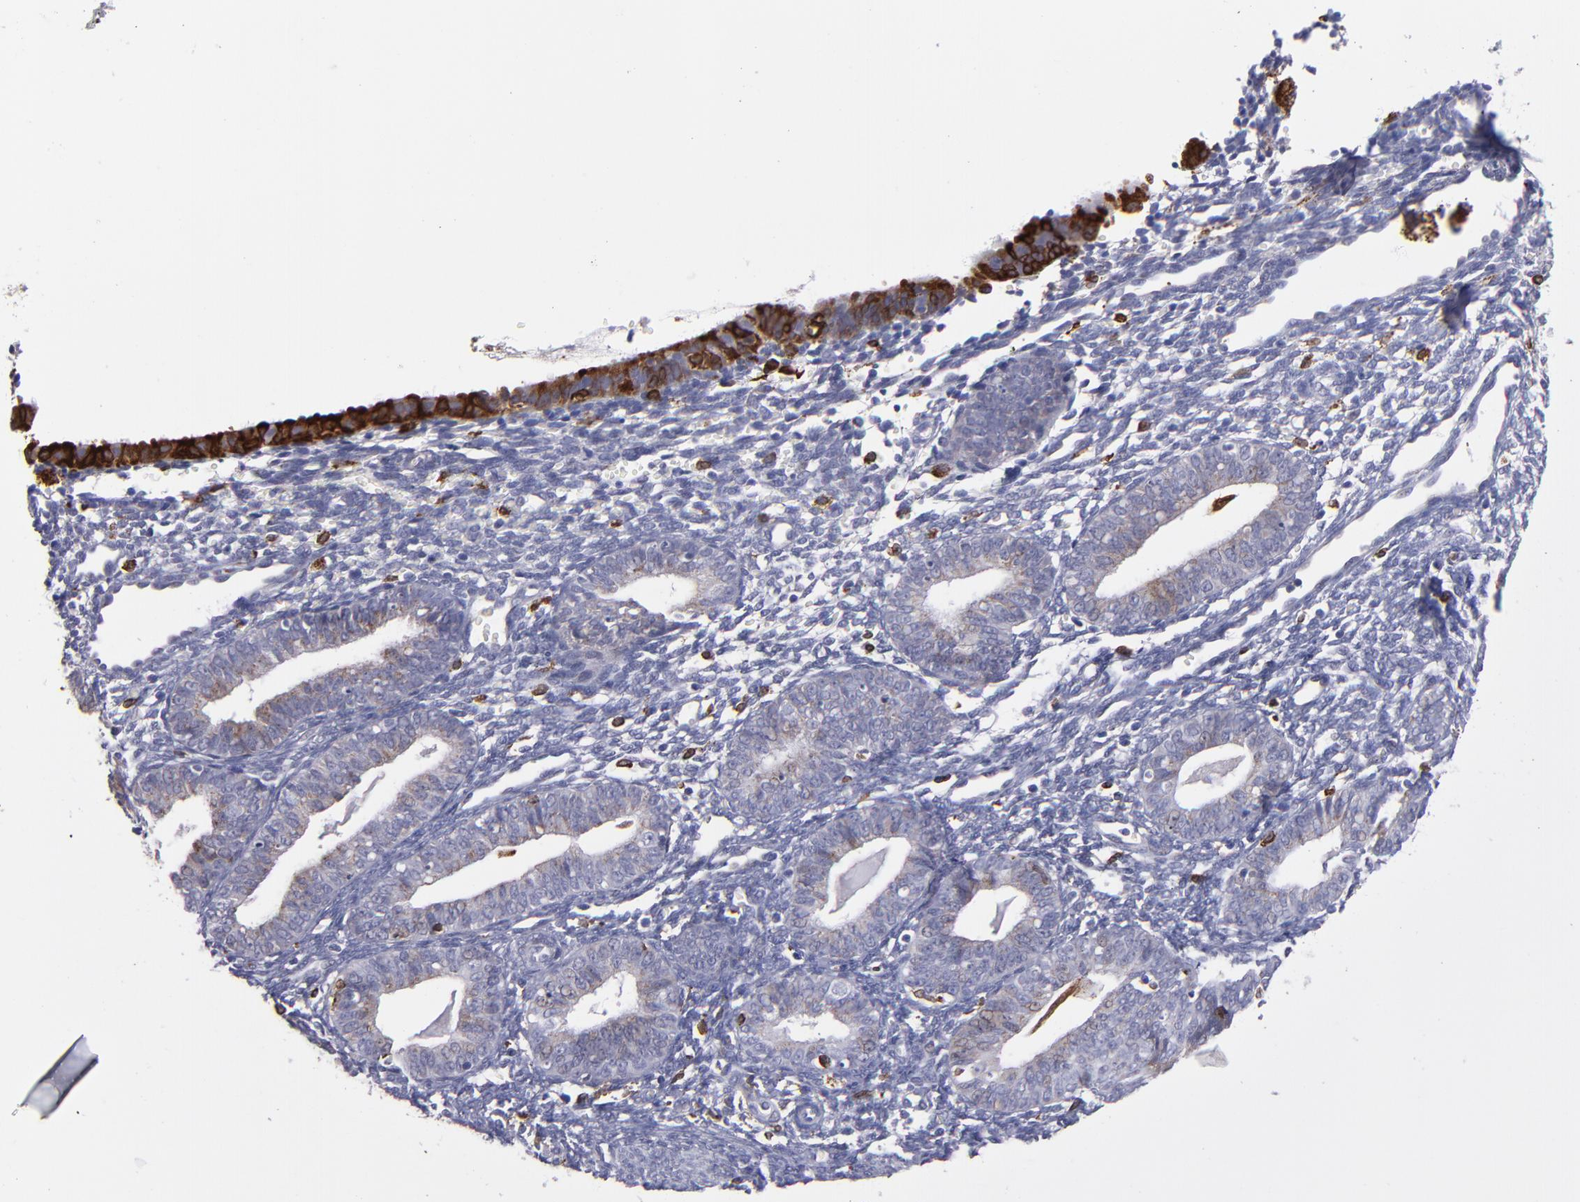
{"staining": {"intensity": "strong", "quantity": "<25%", "location": "nuclear"}, "tissue": "endometrium", "cell_type": "Cells in endometrial stroma", "image_type": "normal", "snomed": [{"axis": "morphology", "description": "Normal tissue, NOS"}, {"axis": "topography", "description": "Endometrium"}], "caption": "Strong nuclear positivity for a protein is present in approximately <25% of cells in endometrial stroma of benign endometrium using IHC.", "gene": "PTGS1", "patient": {"sex": "female", "age": 61}}